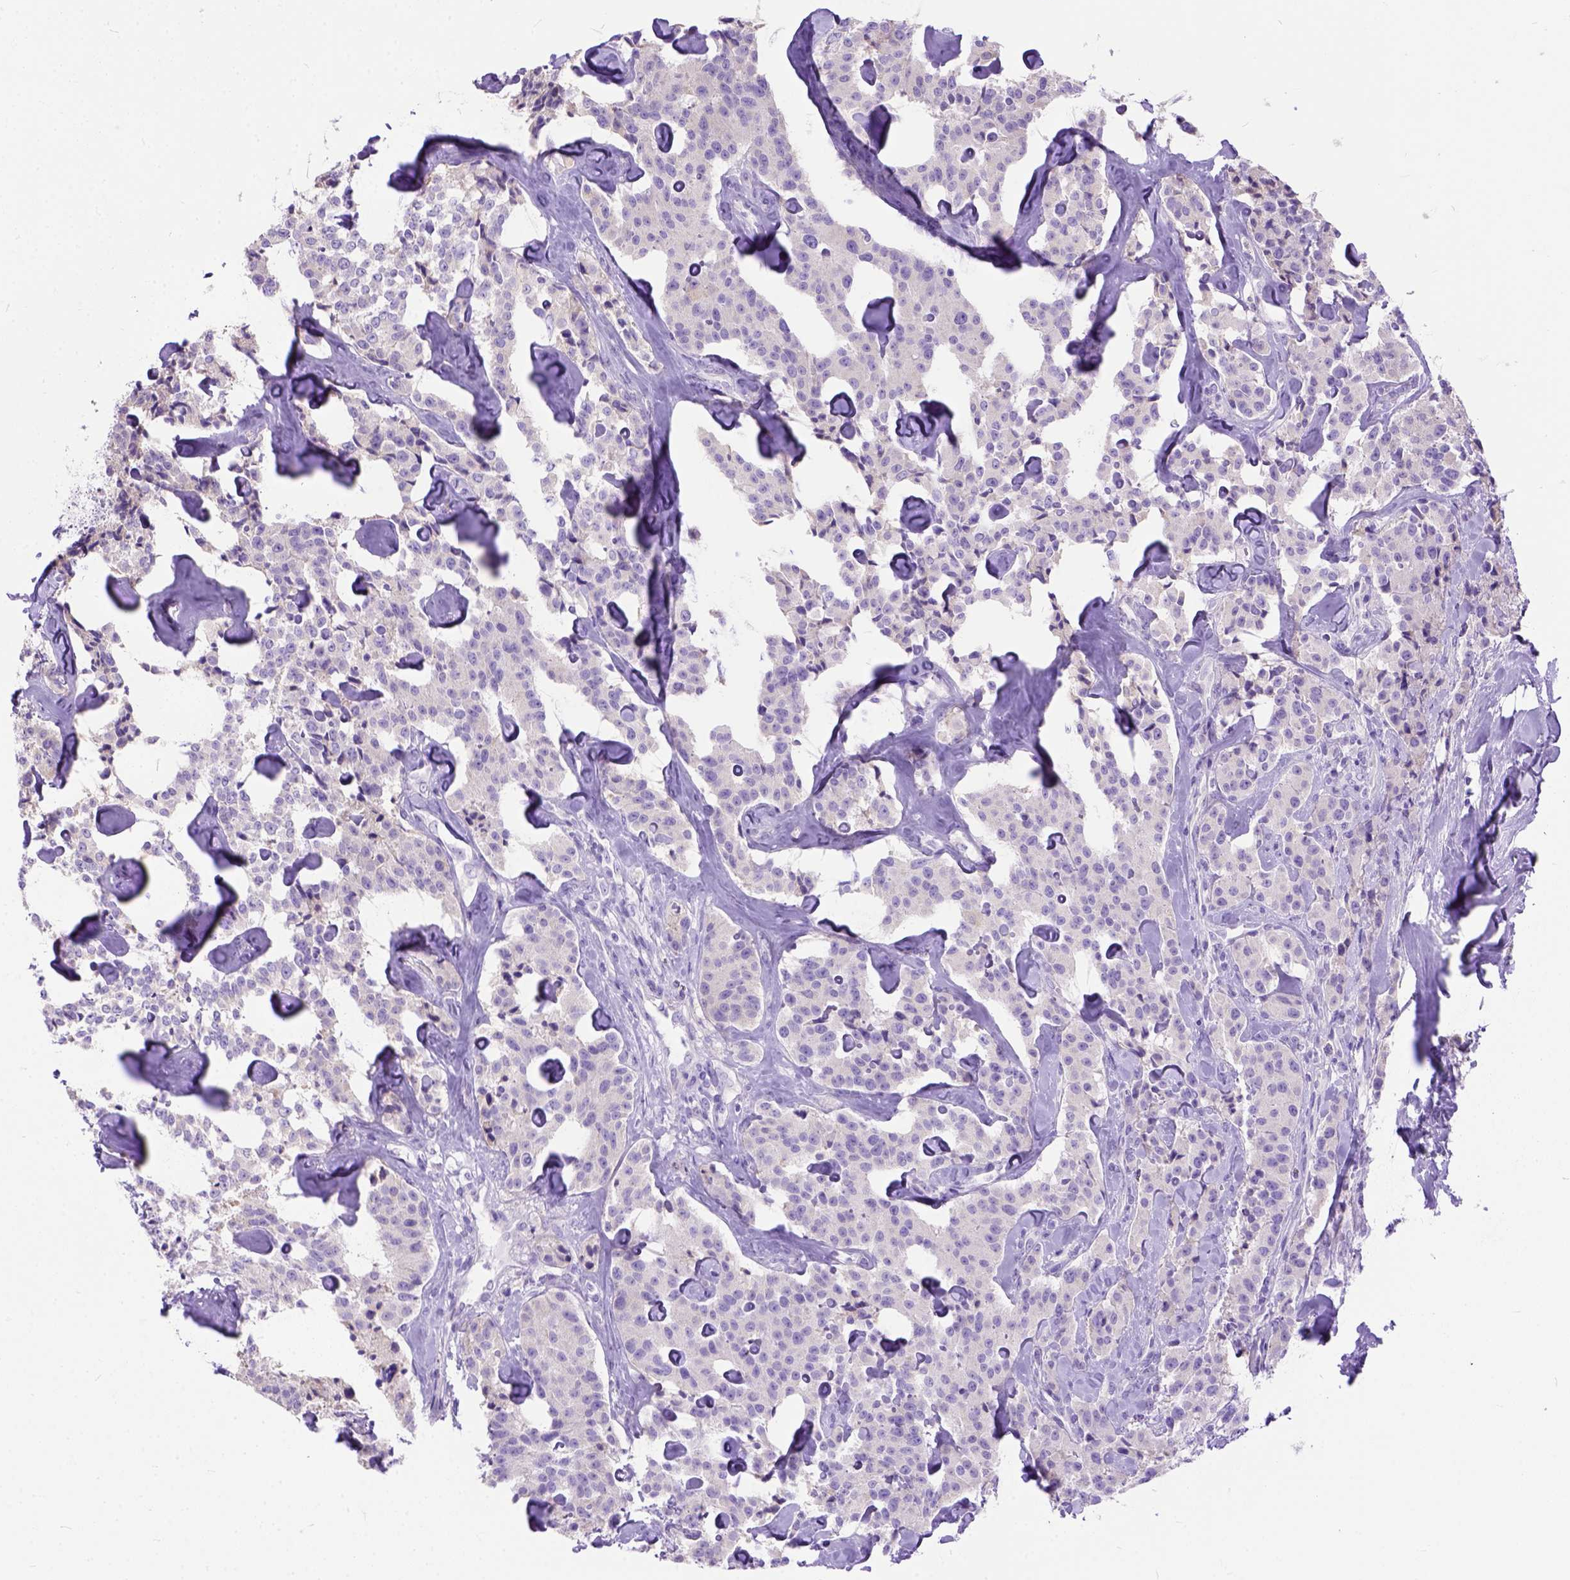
{"staining": {"intensity": "negative", "quantity": "none", "location": "none"}, "tissue": "carcinoid", "cell_type": "Tumor cells", "image_type": "cancer", "snomed": [{"axis": "morphology", "description": "Carcinoid, malignant, NOS"}, {"axis": "topography", "description": "Pancreas"}], "caption": "An immunohistochemistry image of carcinoid is shown. There is no staining in tumor cells of carcinoid.", "gene": "ODAD3", "patient": {"sex": "male", "age": 41}}